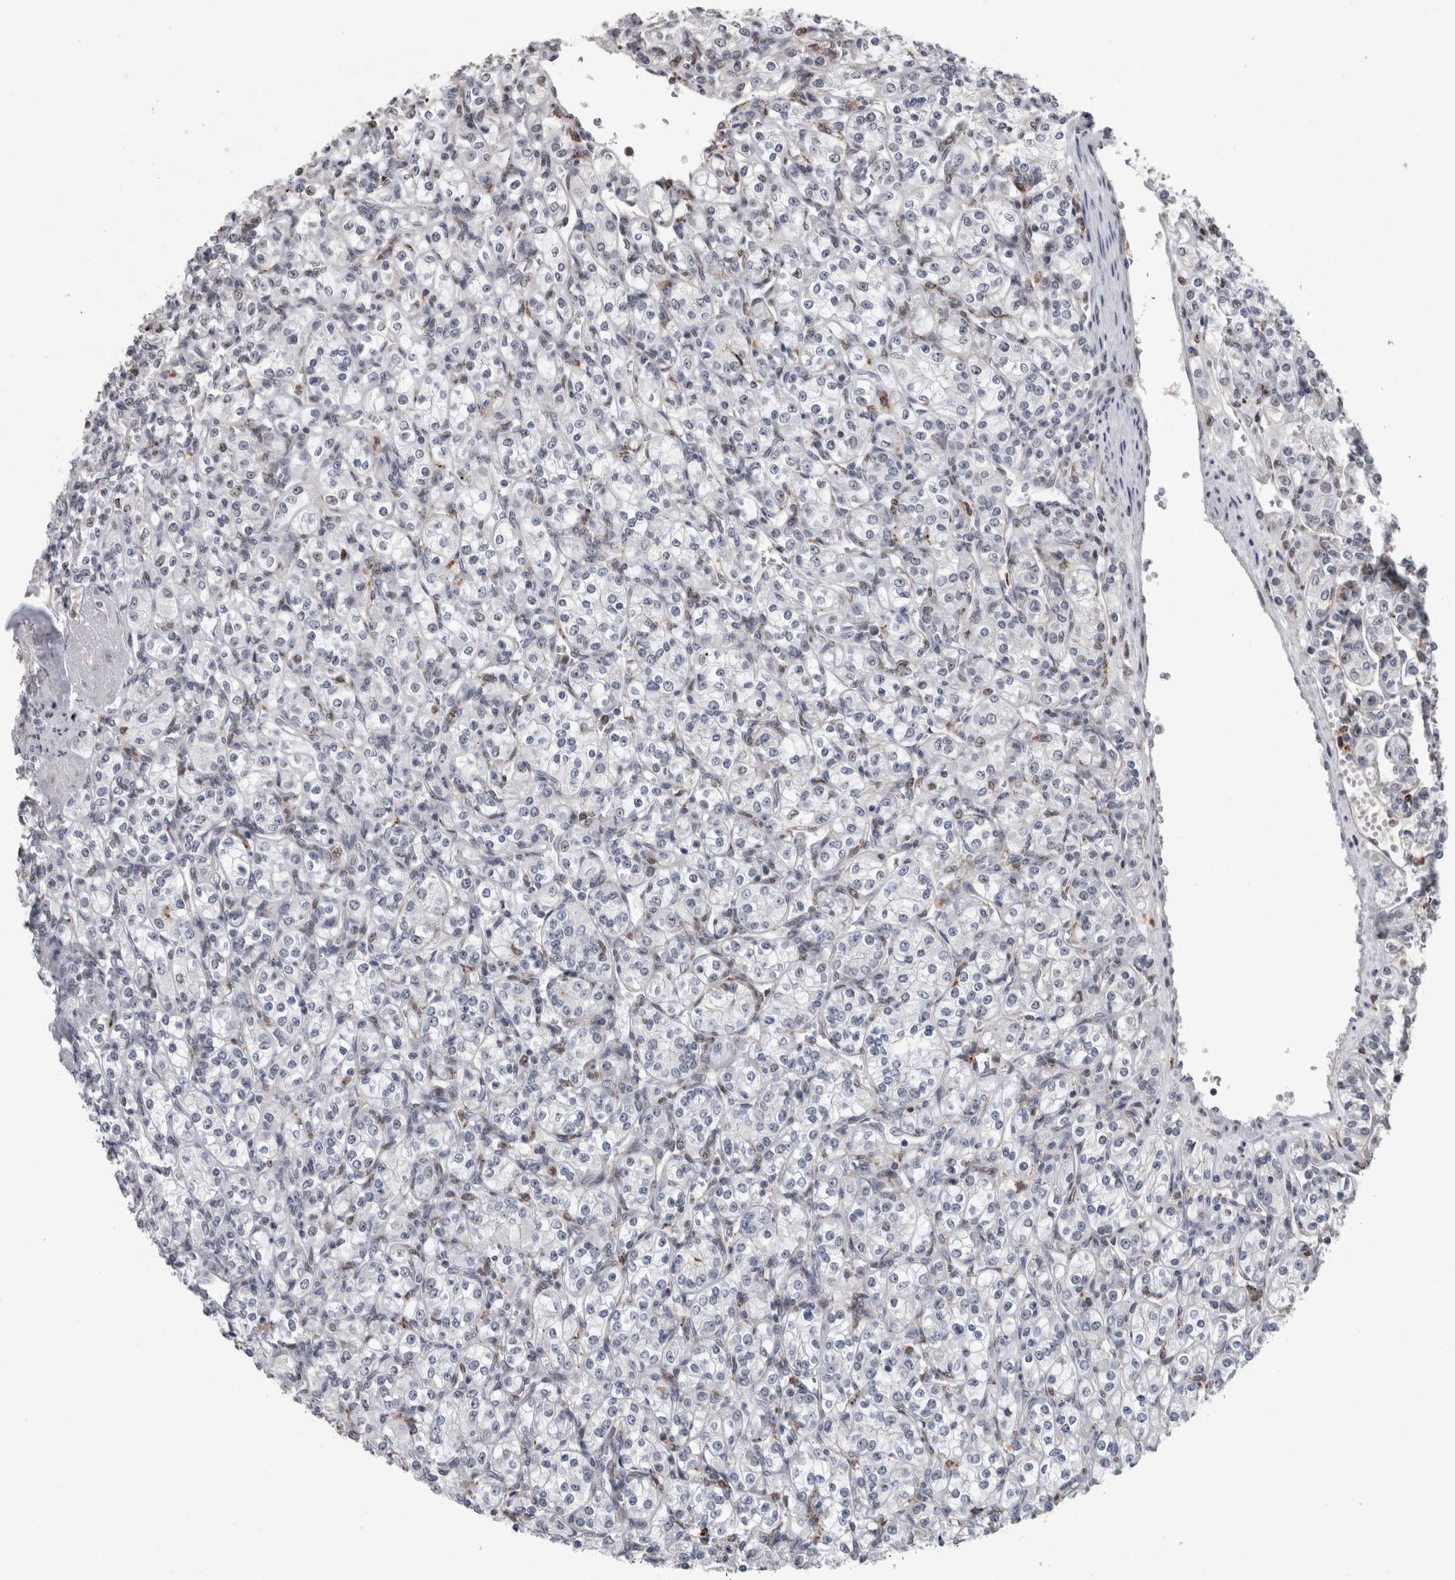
{"staining": {"intensity": "negative", "quantity": "none", "location": "none"}, "tissue": "renal cancer", "cell_type": "Tumor cells", "image_type": "cancer", "snomed": [{"axis": "morphology", "description": "Adenocarcinoma, NOS"}, {"axis": "topography", "description": "Kidney"}], "caption": "Renal adenocarcinoma was stained to show a protein in brown. There is no significant staining in tumor cells.", "gene": "POLD2", "patient": {"sex": "male", "age": 77}}